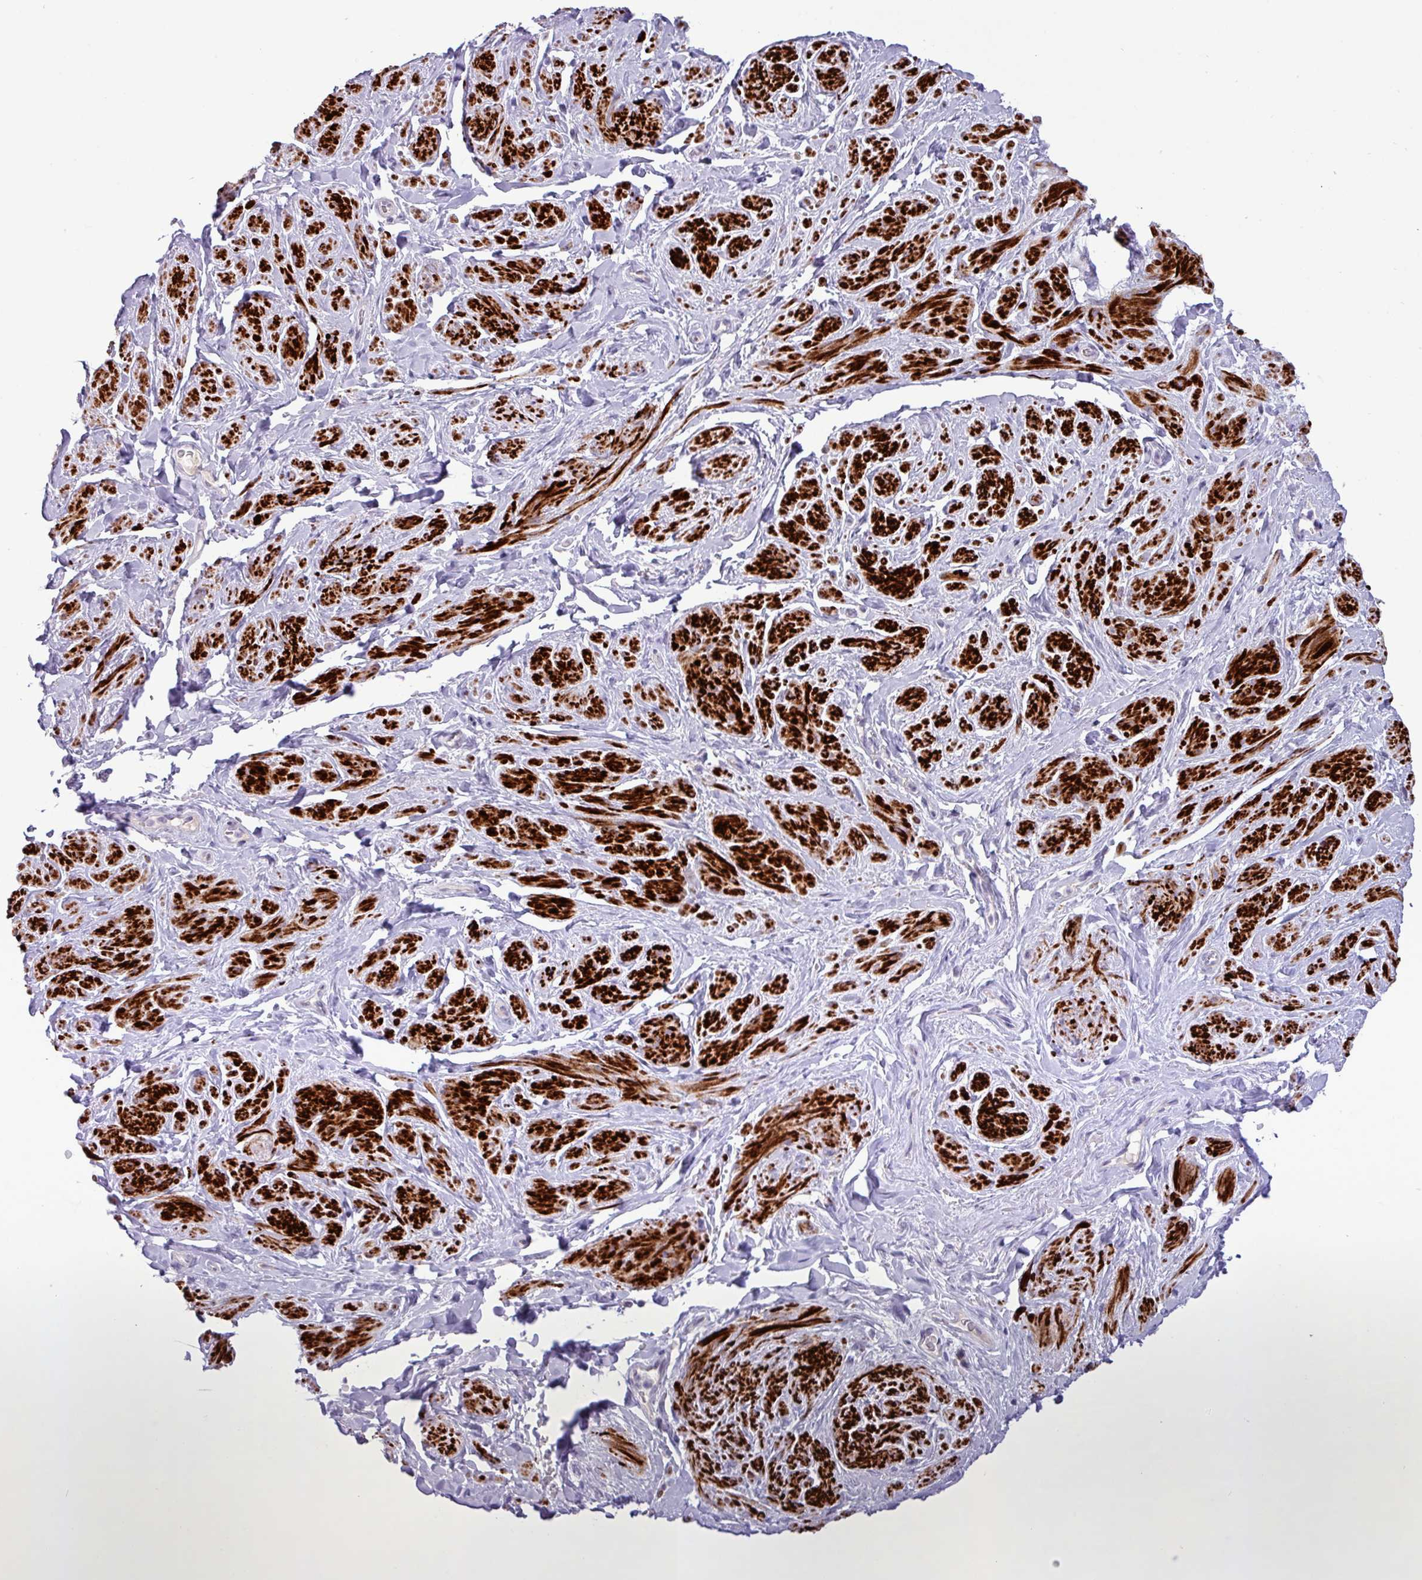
{"staining": {"intensity": "strong", "quantity": "25%-75%", "location": "cytoplasmic/membranous"}, "tissue": "smooth muscle", "cell_type": "Smooth muscle cells", "image_type": "normal", "snomed": [{"axis": "morphology", "description": "Normal tissue, NOS"}, {"axis": "topography", "description": "Smooth muscle"}, {"axis": "topography", "description": "Peripheral nerve tissue"}], "caption": "Smooth muscle cells reveal strong cytoplasmic/membranous positivity in about 25%-75% of cells in normal smooth muscle.", "gene": "RIPPLY1", "patient": {"sex": "male", "age": 69}}